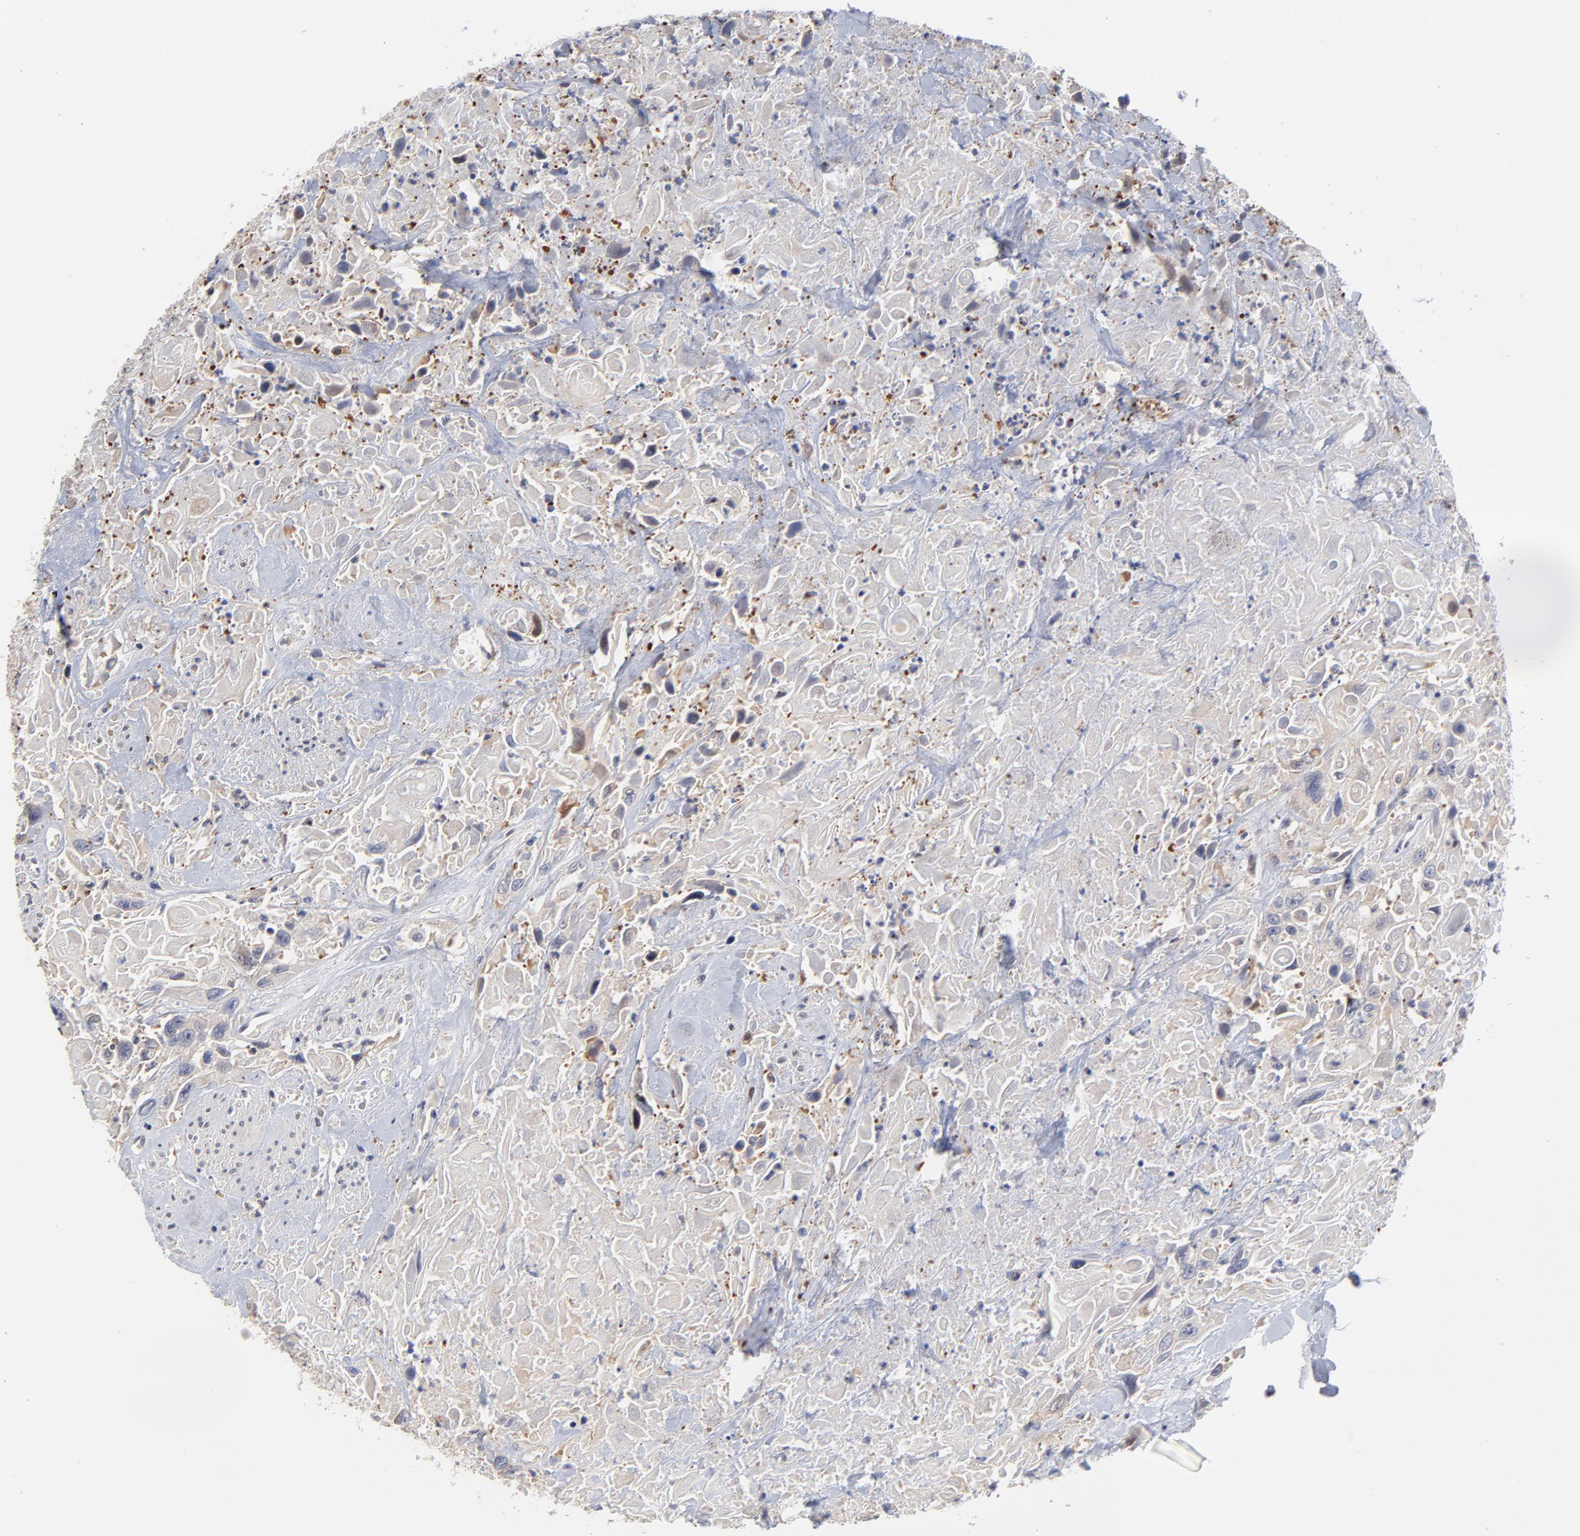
{"staining": {"intensity": "weak", "quantity": ">75%", "location": "cytoplasmic/membranous"}, "tissue": "urothelial cancer", "cell_type": "Tumor cells", "image_type": "cancer", "snomed": [{"axis": "morphology", "description": "Urothelial carcinoma, High grade"}, {"axis": "topography", "description": "Urinary bladder"}], "caption": "Immunohistochemistry of urothelial cancer displays low levels of weak cytoplasmic/membranous positivity in about >75% of tumor cells.", "gene": "ZNF157", "patient": {"sex": "female", "age": 84}}